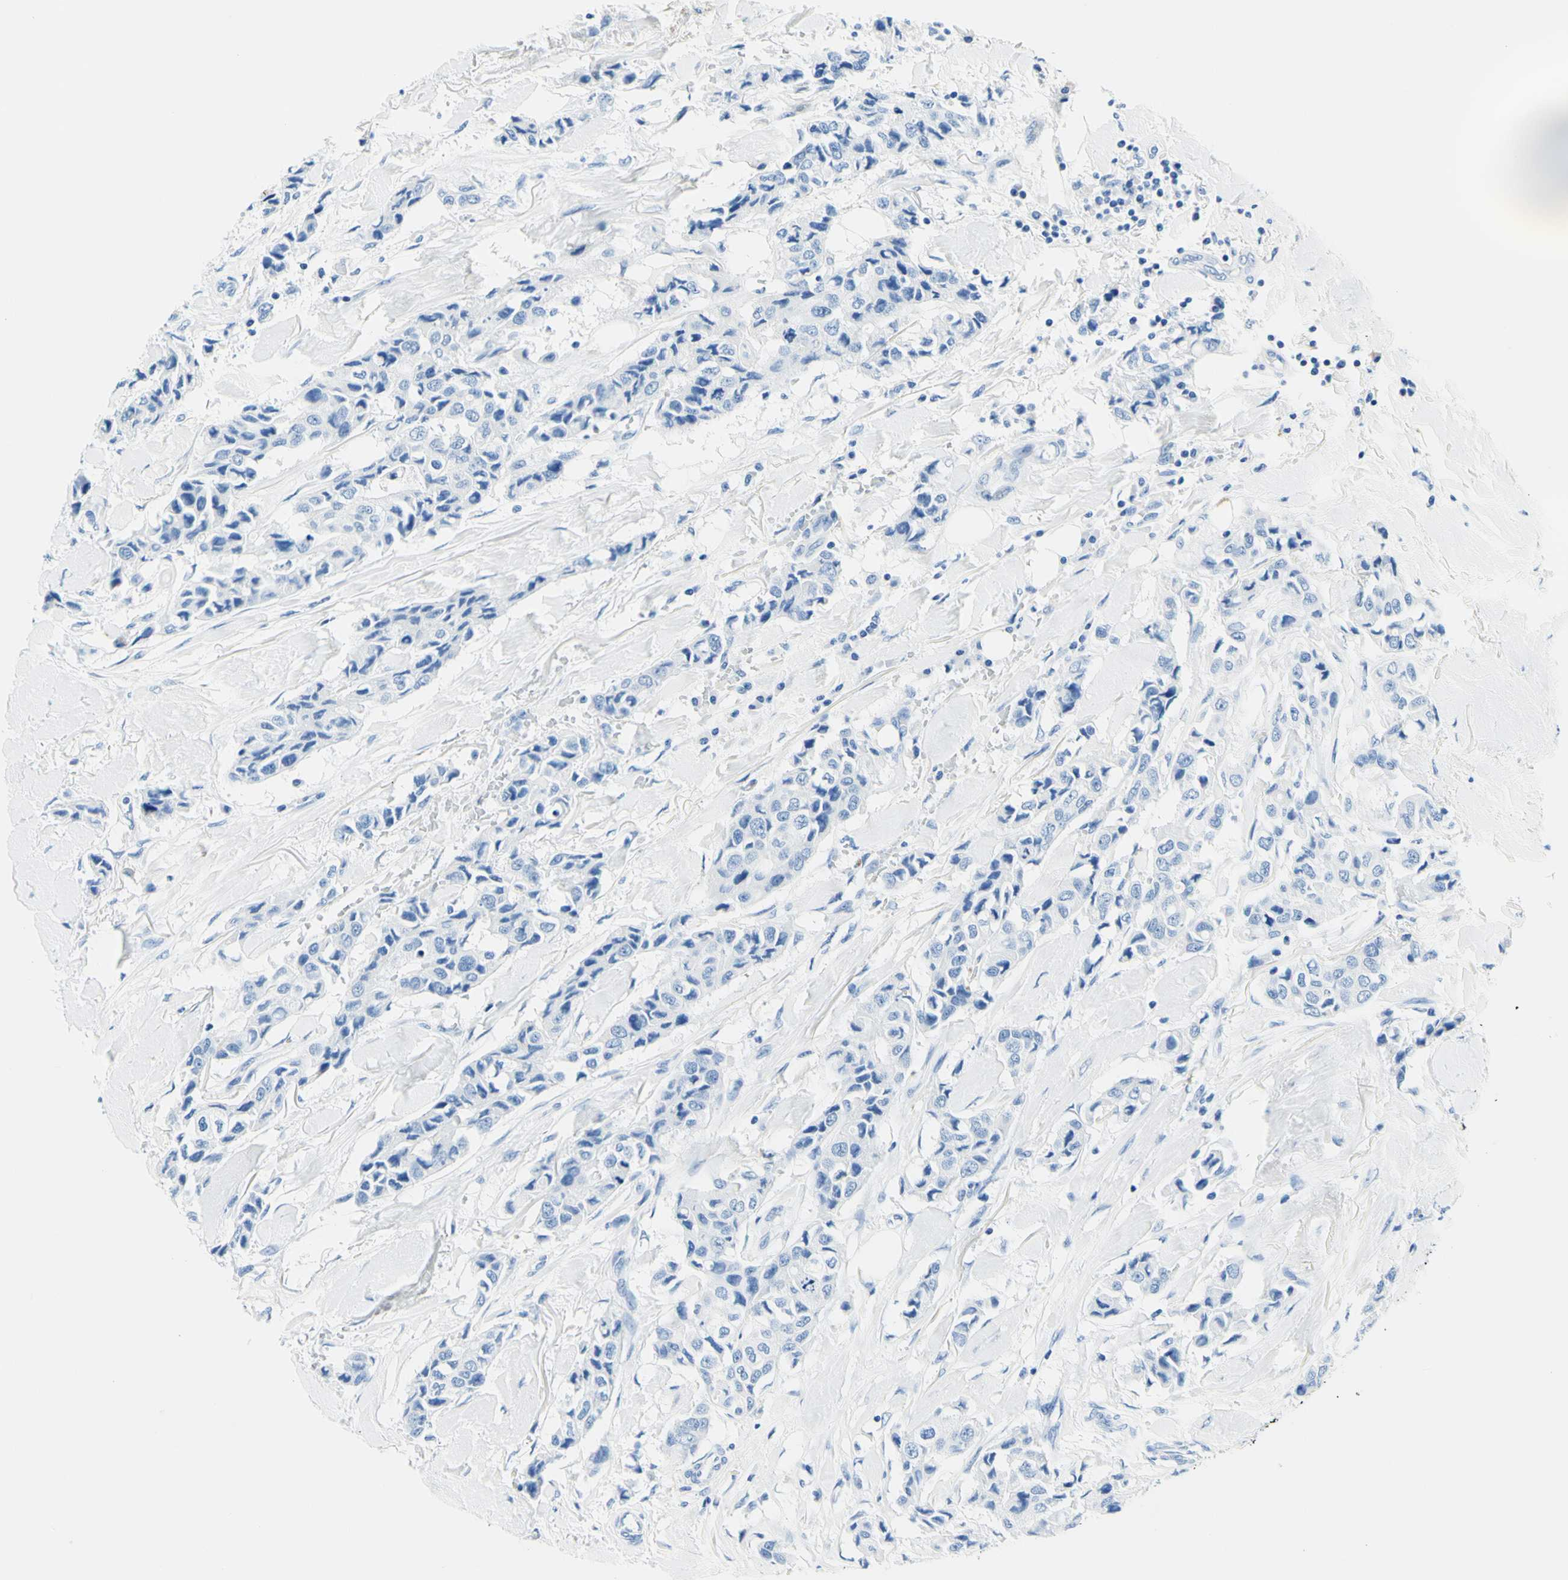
{"staining": {"intensity": "negative", "quantity": "none", "location": "none"}, "tissue": "breast cancer", "cell_type": "Tumor cells", "image_type": "cancer", "snomed": [{"axis": "morphology", "description": "Duct carcinoma"}, {"axis": "topography", "description": "Breast"}], "caption": "IHC of human breast cancer displays no positivity in tumor cells. (Brightfield microscopy of DAB IHC at high magnification).", "gene": "MYH2", "patient": {"sex": "female", "age": 80}}